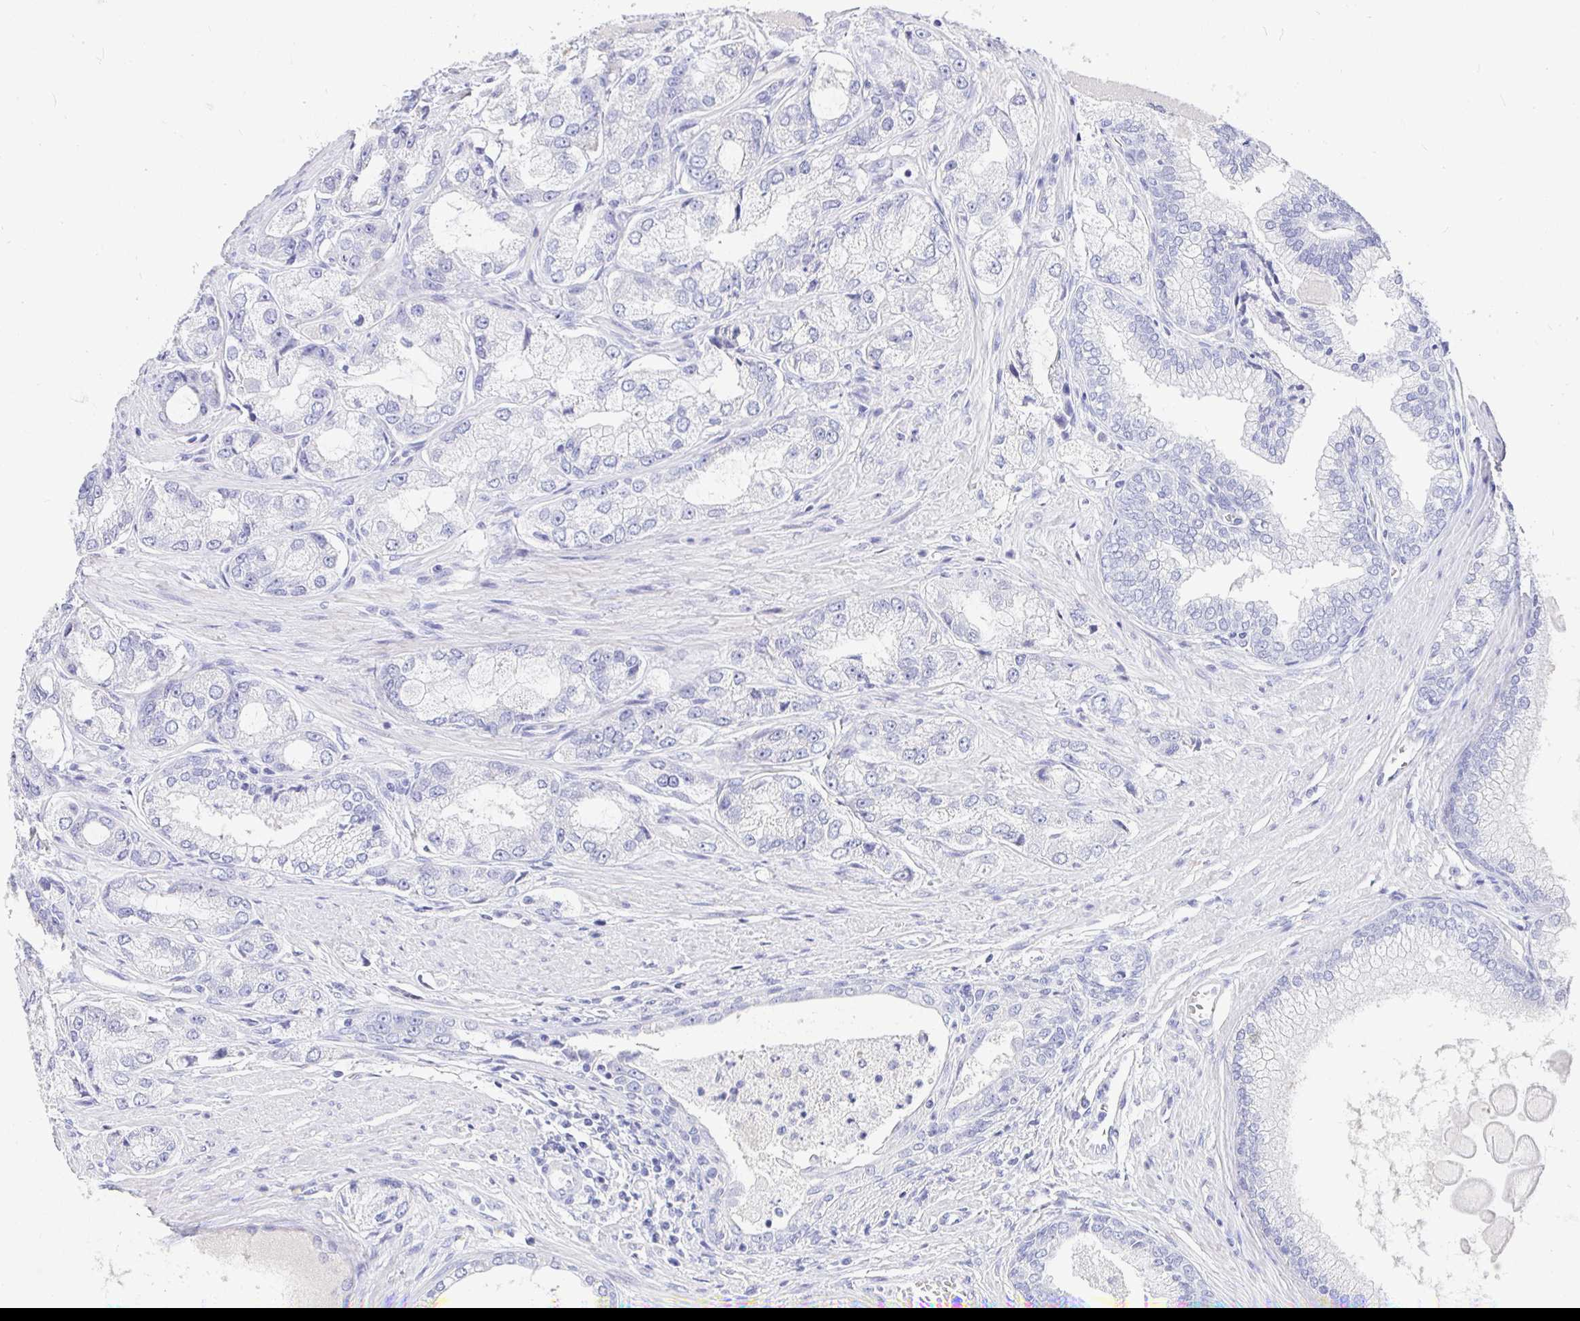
{"staining": {"intensity": "negative", "quantity": "none", "location": "none"}, "tissue": "prostate cancer", "cell_type": "Tumor cells", "image_type": "cancer", "snomed": [{"axis": "morphology", "description": "Adenocarcinoma, Low grade"}, {"axis": "topography", "description": "Prostate"}], "caption": "Tumor cells are negative for brown protein staining in prostate cancer.", "gene": "TPTE", "patient": {"sex": "male", "age": 69}}